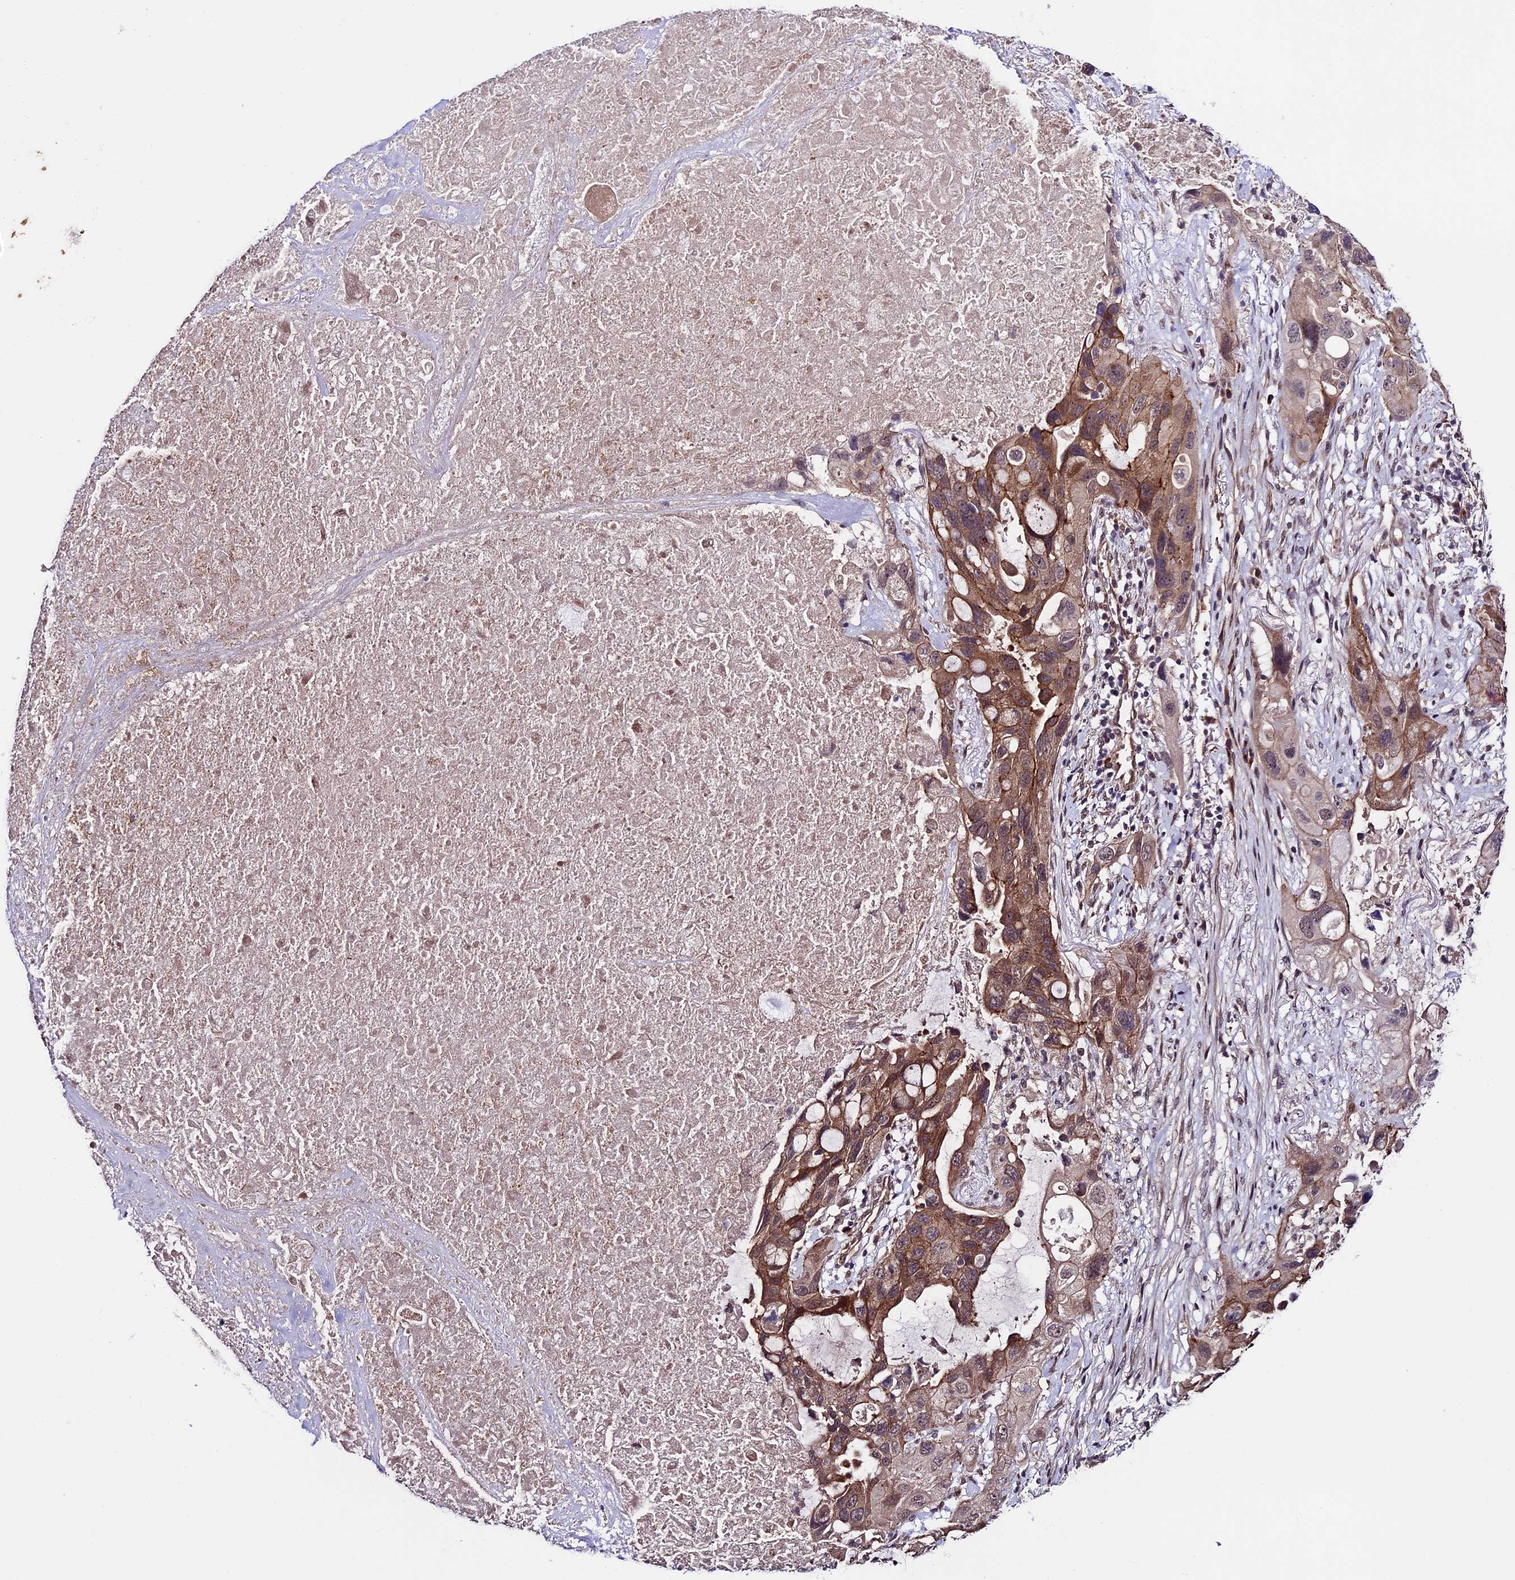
{"staining": {"intensity": "moderate", "quantity": ">75%", "location": "cytoplasmic/membranous"}, "tissue": "lung cancer", "cell_type": "Tumor cells", "image_type": "cancer", "snomed": [{"axis": "morphology", "description": "Squamous cell carcinoma, NOS"}, {"axis": "topography", "description": "Lung"}], "caption": "This photomicrograph reveals immunohistochemistry (IHC) staining of lung squamous cell carcinoma, with medium moderate cytoplasmic/membranous positivity in about >75% of tumor cells.", "gene": "SIPA1L3", "patient": {"sex": "female", "age": 73}}